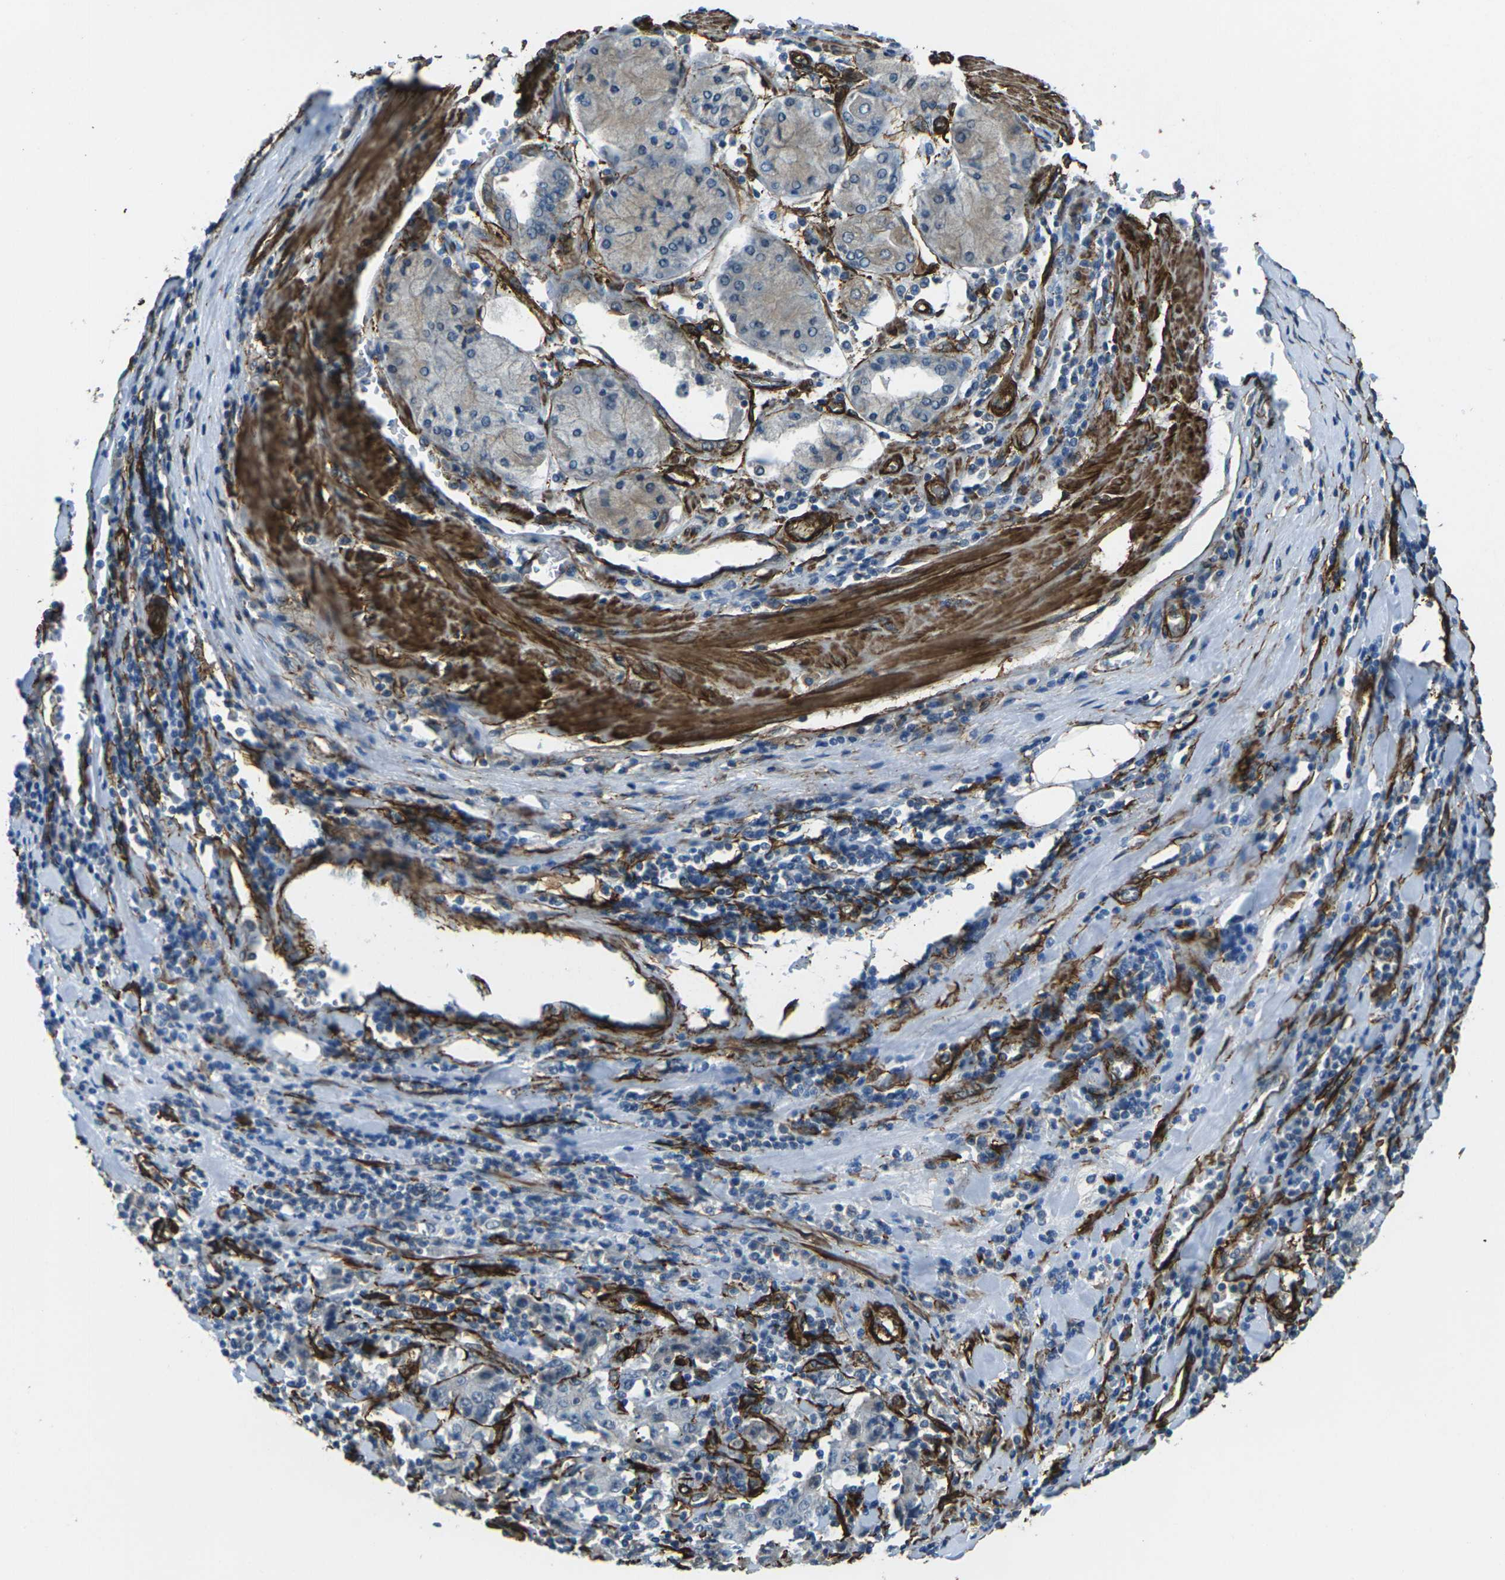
{"staining": {"intensity": "negative", "quantity": "none", "location": "none"}, "tissue": "stomach cancer", "cell_type": "Tumor cells", "image_type": "cancer", "snomed": [{"axis": "morphology", "description": "Normal tissue, NOS"}, {"axis": "morphology", "description": "Adenocarcinoma, NOS"}, {"axis": "topography", "description": "Stomach, upper"}, {"axis": "topography", "description": "Stomach"}], "caption": "Immunohistochemistry (IHC) of stomach cancer (adenocarcinoma) demonstrates no staining in tumor cells. (IHC, brightfield microscopy, high magnification).", "gene": "GRAMD1C", "patient": {"sex": "male", "age": 59}}